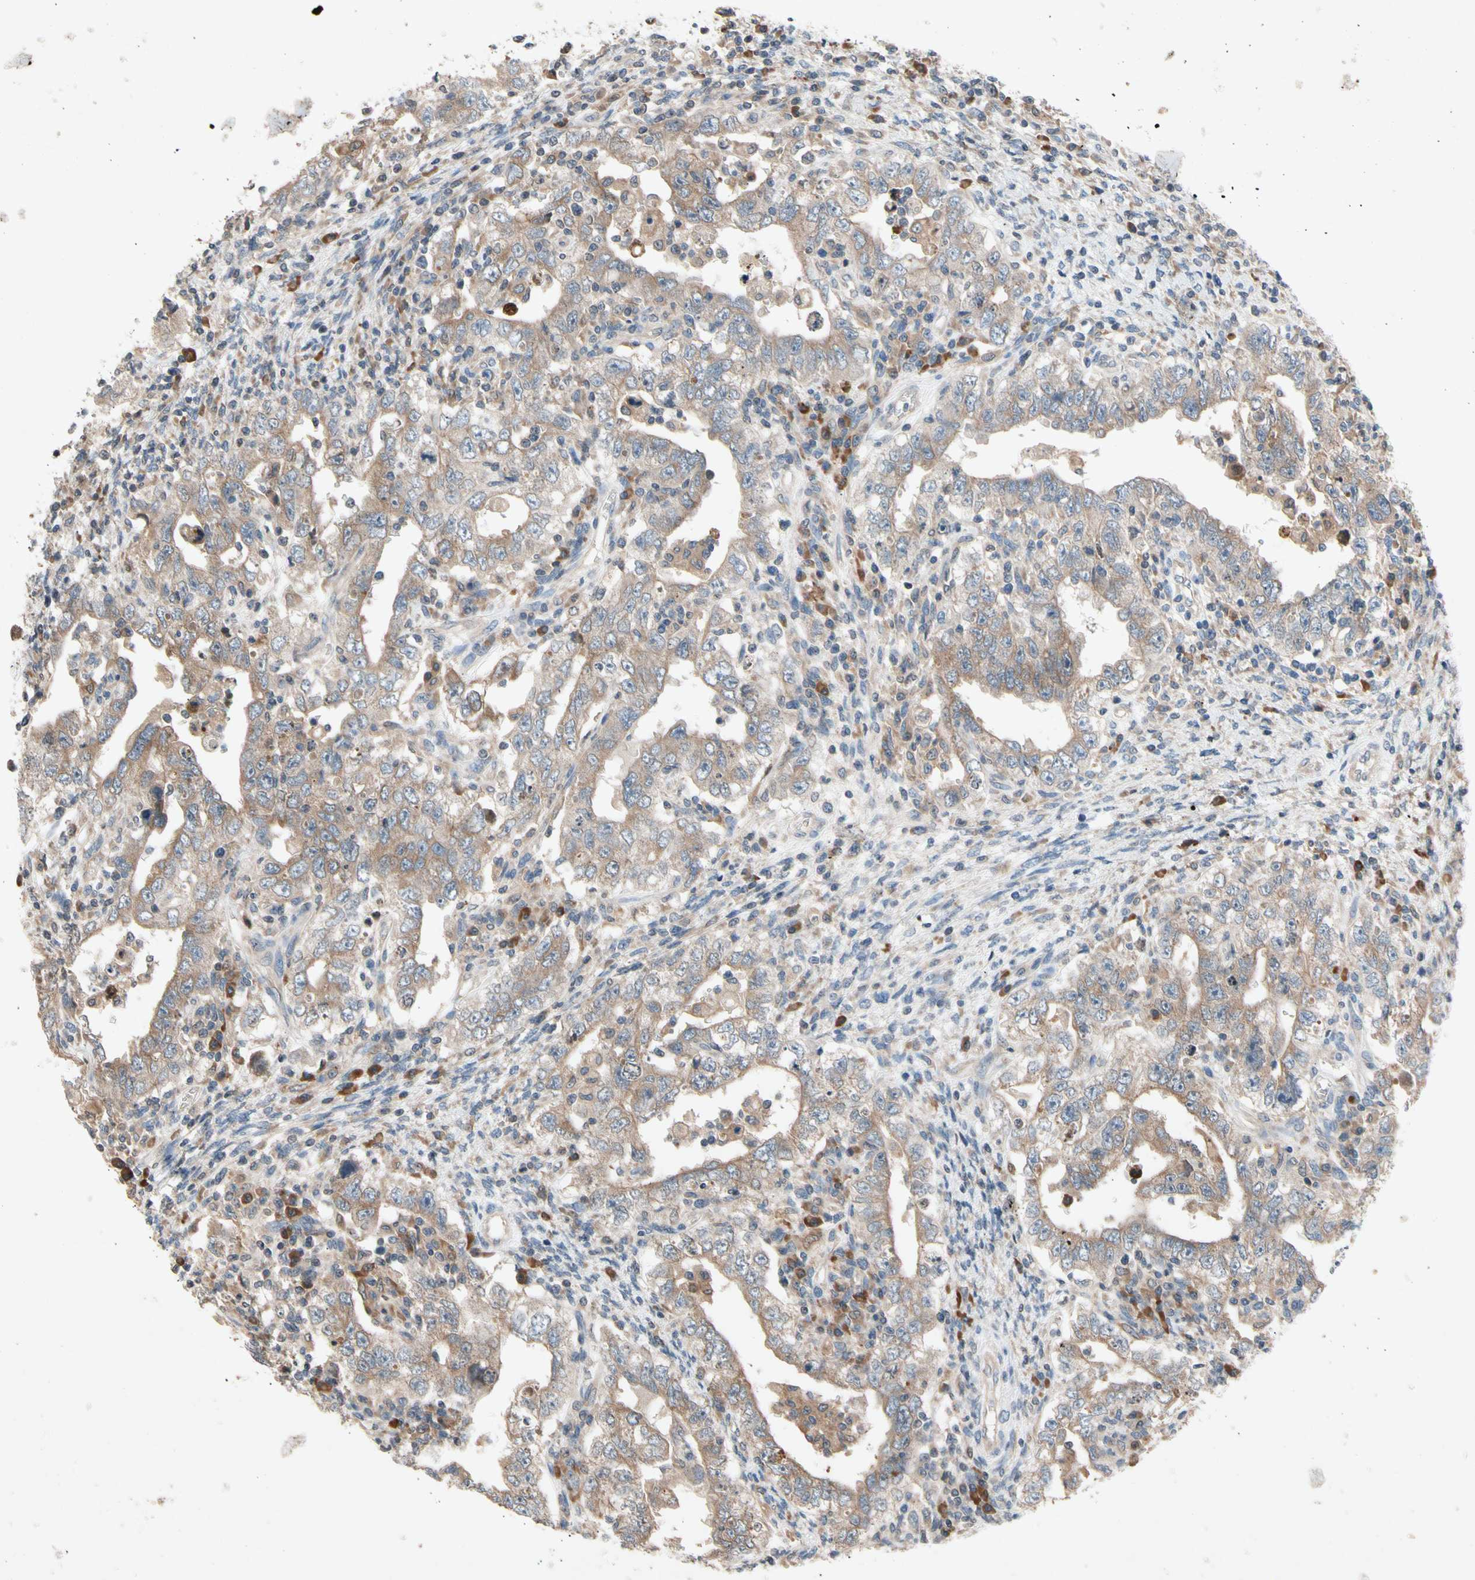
{"staining": {"intensity": "moderate", "quantity": ">75%", "location": "cytoplasmic/membranous"}, "tissue": "testis cancer", "cell_type": "Tumor cells", "image_type": "cancer", "snomed": [{"axis": "morphology", "description": "Carcinoma, Embryonal, NOS"}, {"axis": "topography", "description": "Testis"}], "caption": "The image demonstrates staining of testis embryonal carcinoma, revealing moderate cytoplasmic/membranous protein staining (brown color) within tumor cells. Nuclei are stained in blue.", "gene": "PRDX4", "patient": {"sex": "male", "age": 26}}